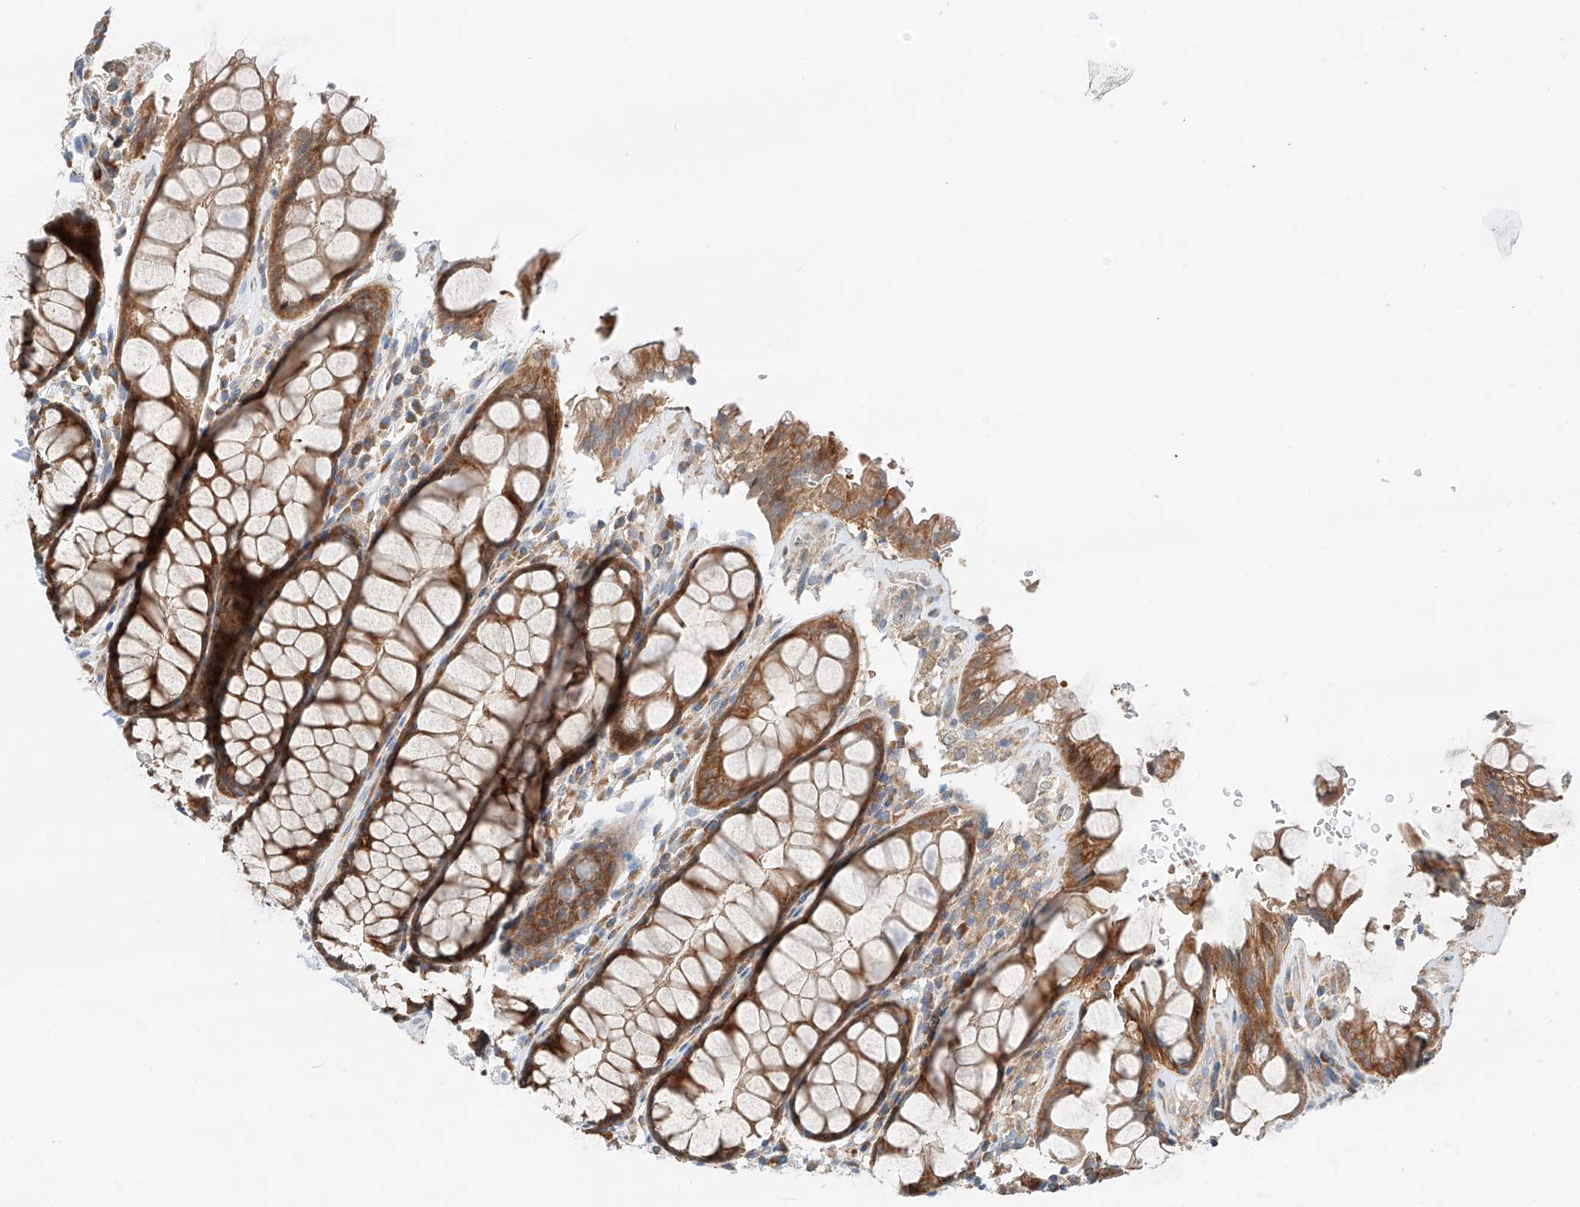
{"staining": {"intensity": "moderate", "quantity": ">75%", "location": "cytoplasmic/membranous"}, "tissue": "rectum", "cell_type": "Glandular cells", "image_type": "normal", "snomed": [{"axis": "morphology", "description": "Normal tissue, NOS"}, {"axis": "topography", "description": "Rectum"}], "caption": "Glandular cells demonstrate medium levels of moderate cytoplasmic/membranous expression in approximately >75% of cells in unremarkable human rectum. The protein of interest is shown in brown color, while the nuclei are stained blue.", "gene": "RUSC1", "patient": {"sex": "male", "age": 64}}